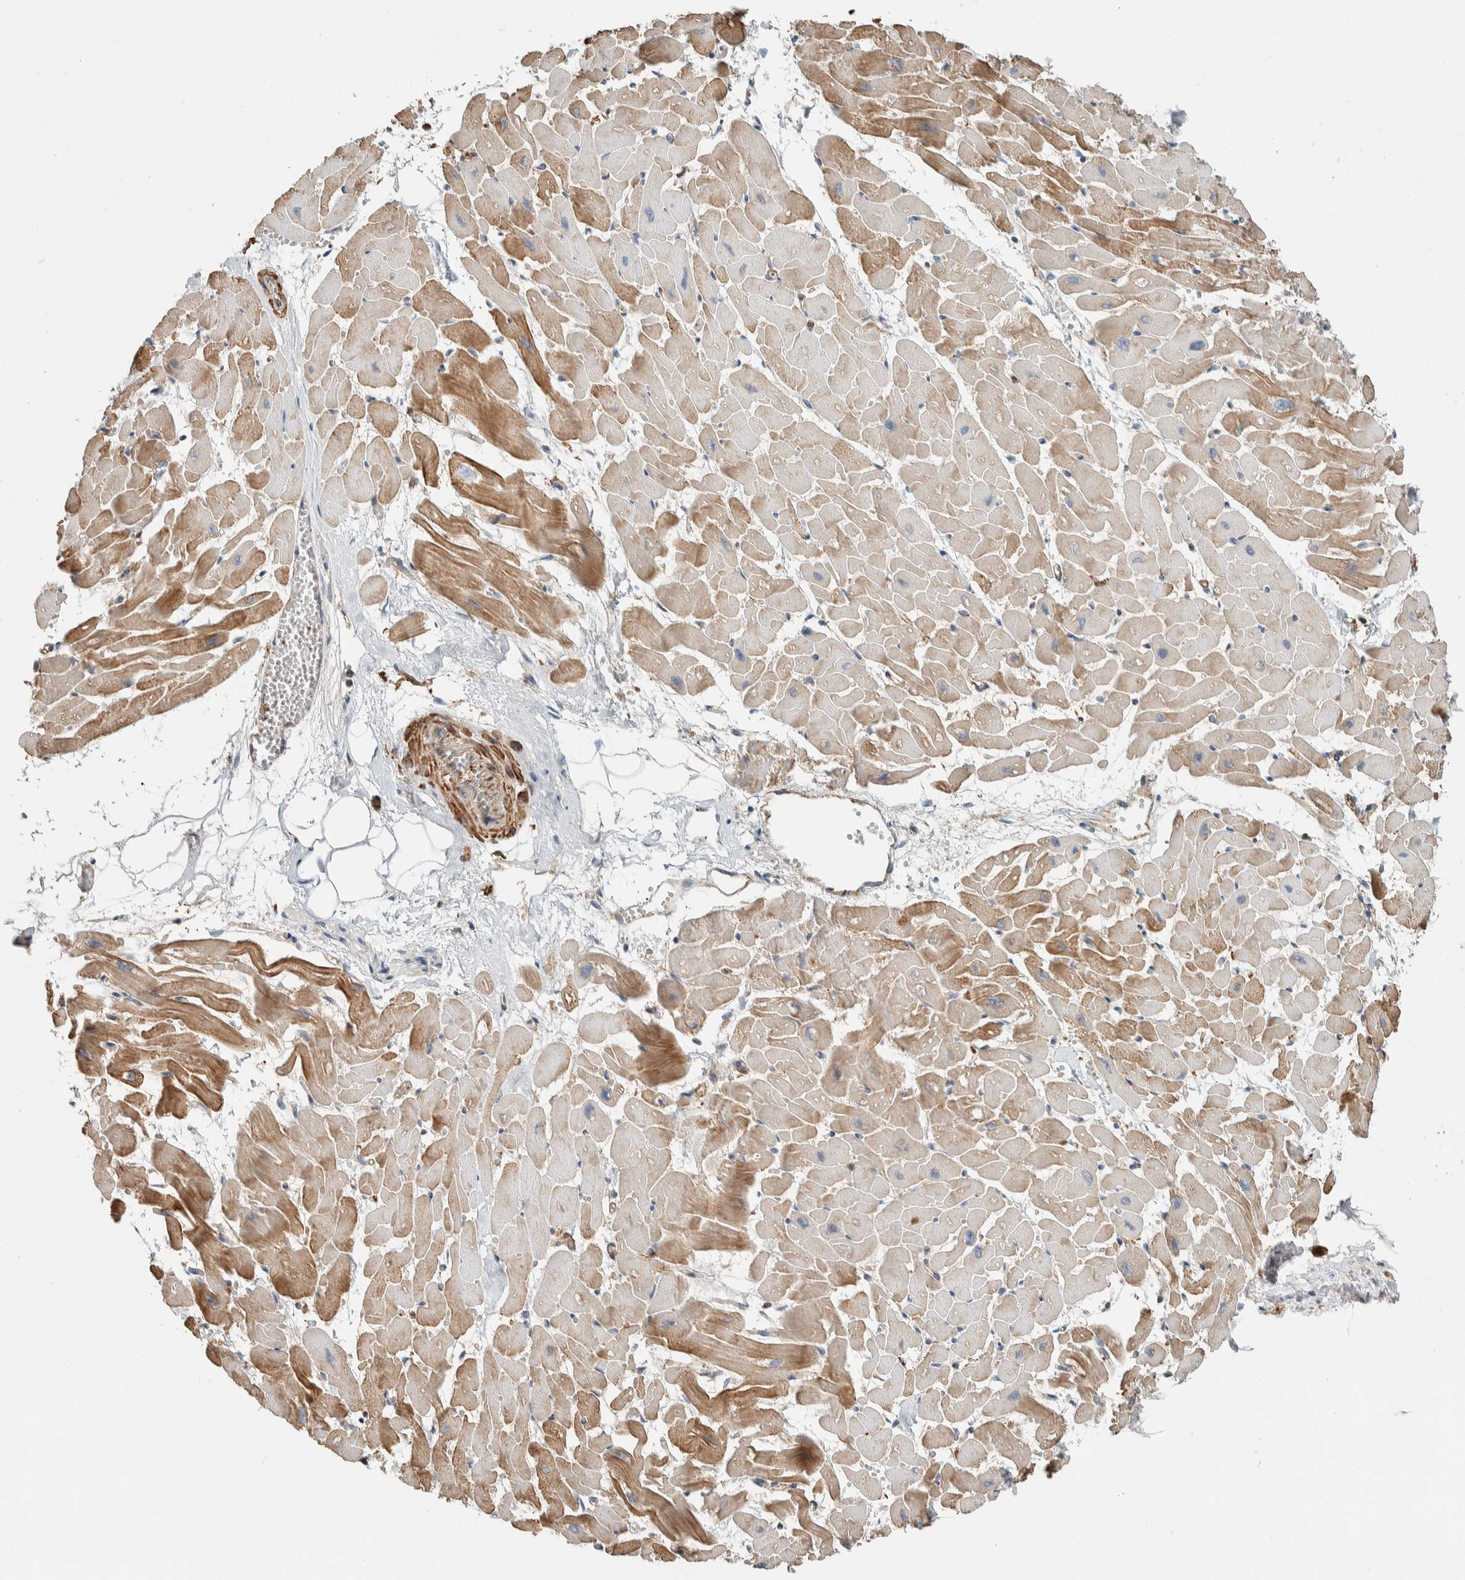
{"staining": {"intensity": "moderate", "quantity": "25%-75%", "location": "cytoplasmic/membranous"}, "tissue": "heart muscle", "cell_type": "Cardiomyocytes", "image_type": "normal", "snomed": [{"axis": "morphology", "description": "Normal tissue, NOS"}, {"axis": "topography", "description": "Heart"}], "caption": "A medium amount of moderate cytoplasmic/membranous expression is identified in about 25%-75% of cardiomyocytes in benign heart muscle. The staining was performed using DAB, with brown indicating positive protein expression. Nuclei are stained blue with hematoxylin.", "gene": "CTBP2", "patient": {"sex": "female", "age": 19}}